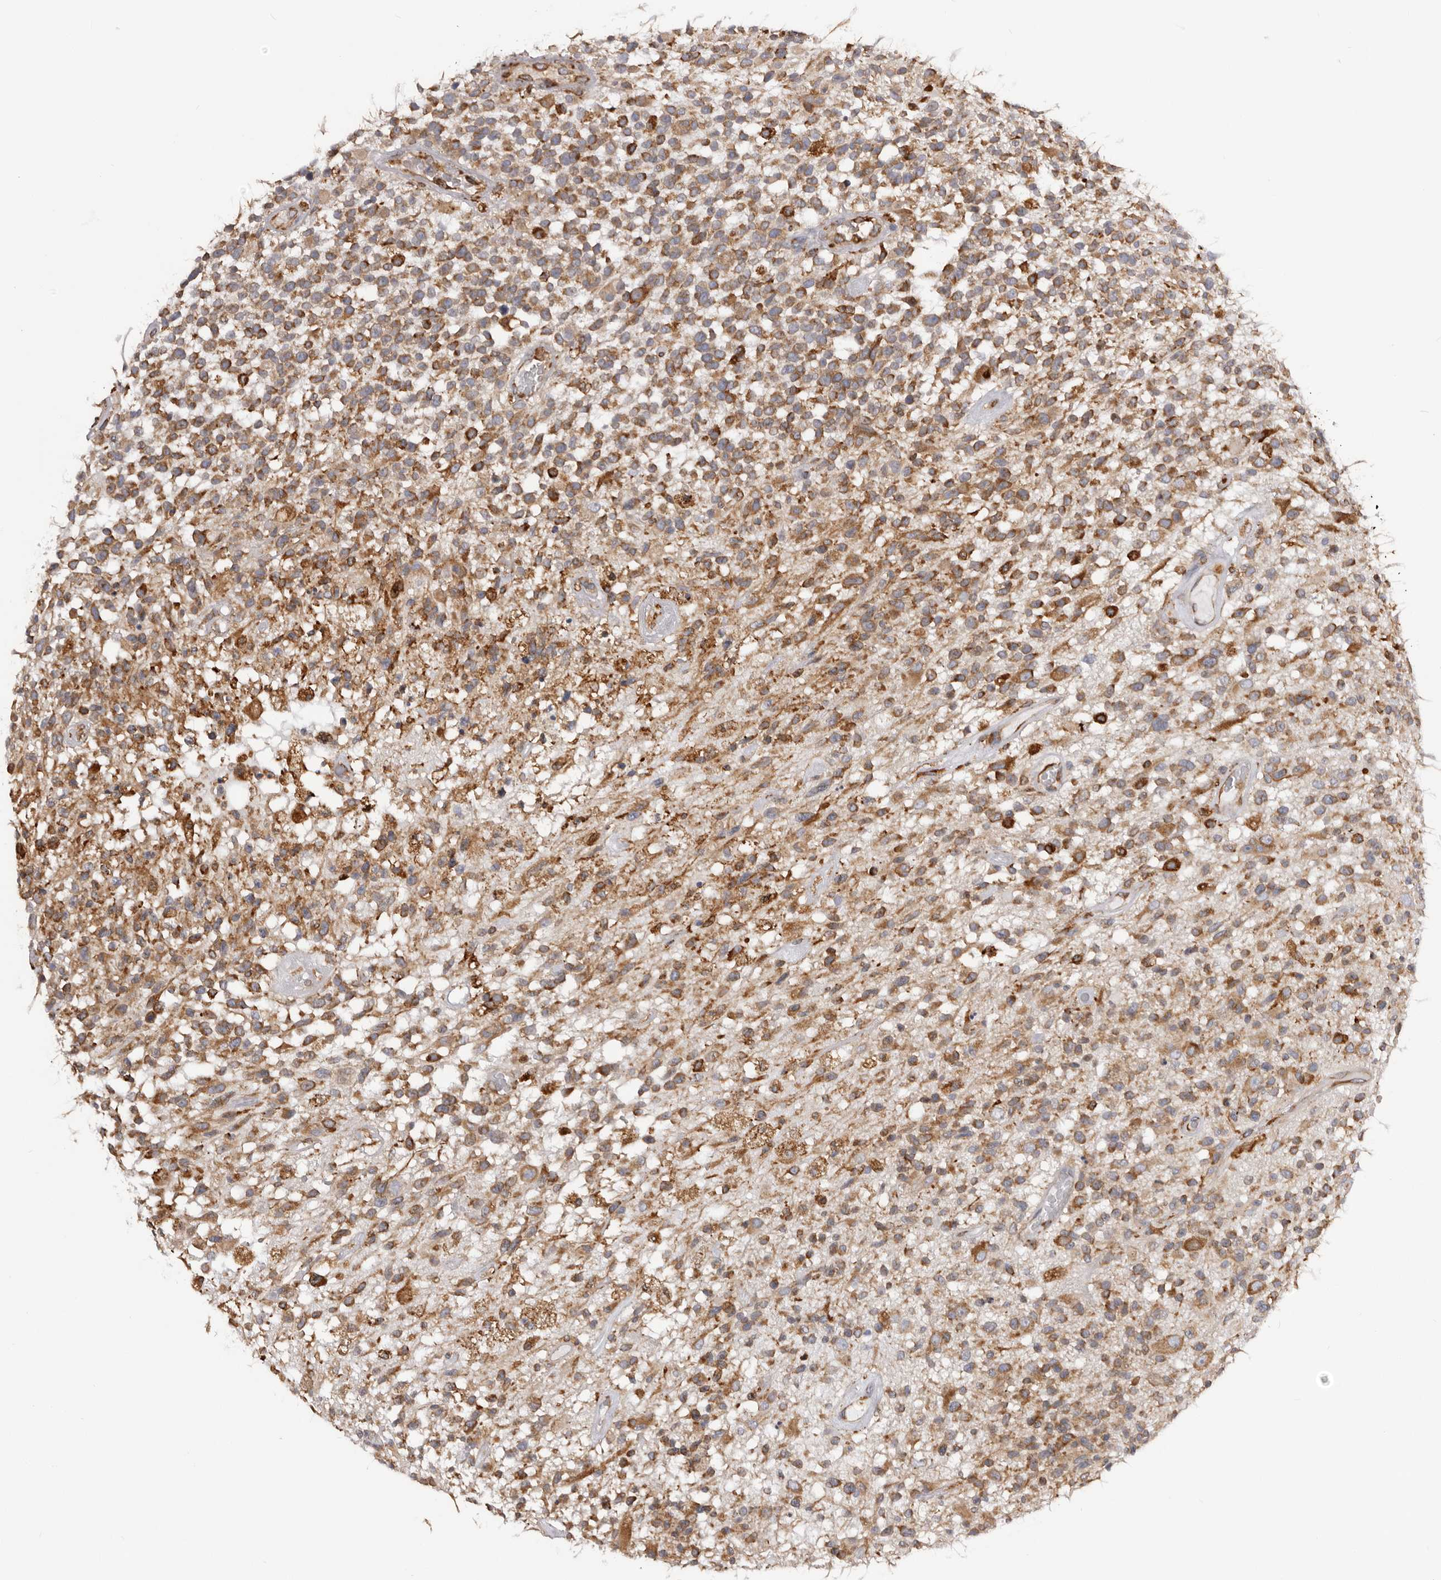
{"staining": {"intensity": "moderate", "quantity": ">75%", "location": "cytoplasmic/membranous"}, "tissue": "glioma", "cell_type": "Tumor cells", "image_type": "cancer", "snomed": [{"axis": "morphology", "description": "Glioma, malignant, High grade"}, {"axis": "morphology", "description": "Glioblastoma, NOS"}, {"axis": "topography", "description": "Brain"}], "caption": "Protein expression analysis of human malignant high-grade glioma reveals moderate cytoplasmic/membranous staining in approximately >75% of tumor cells.", "gene": "QRSL1", "patient": {"sex": "male", "age": 60}}